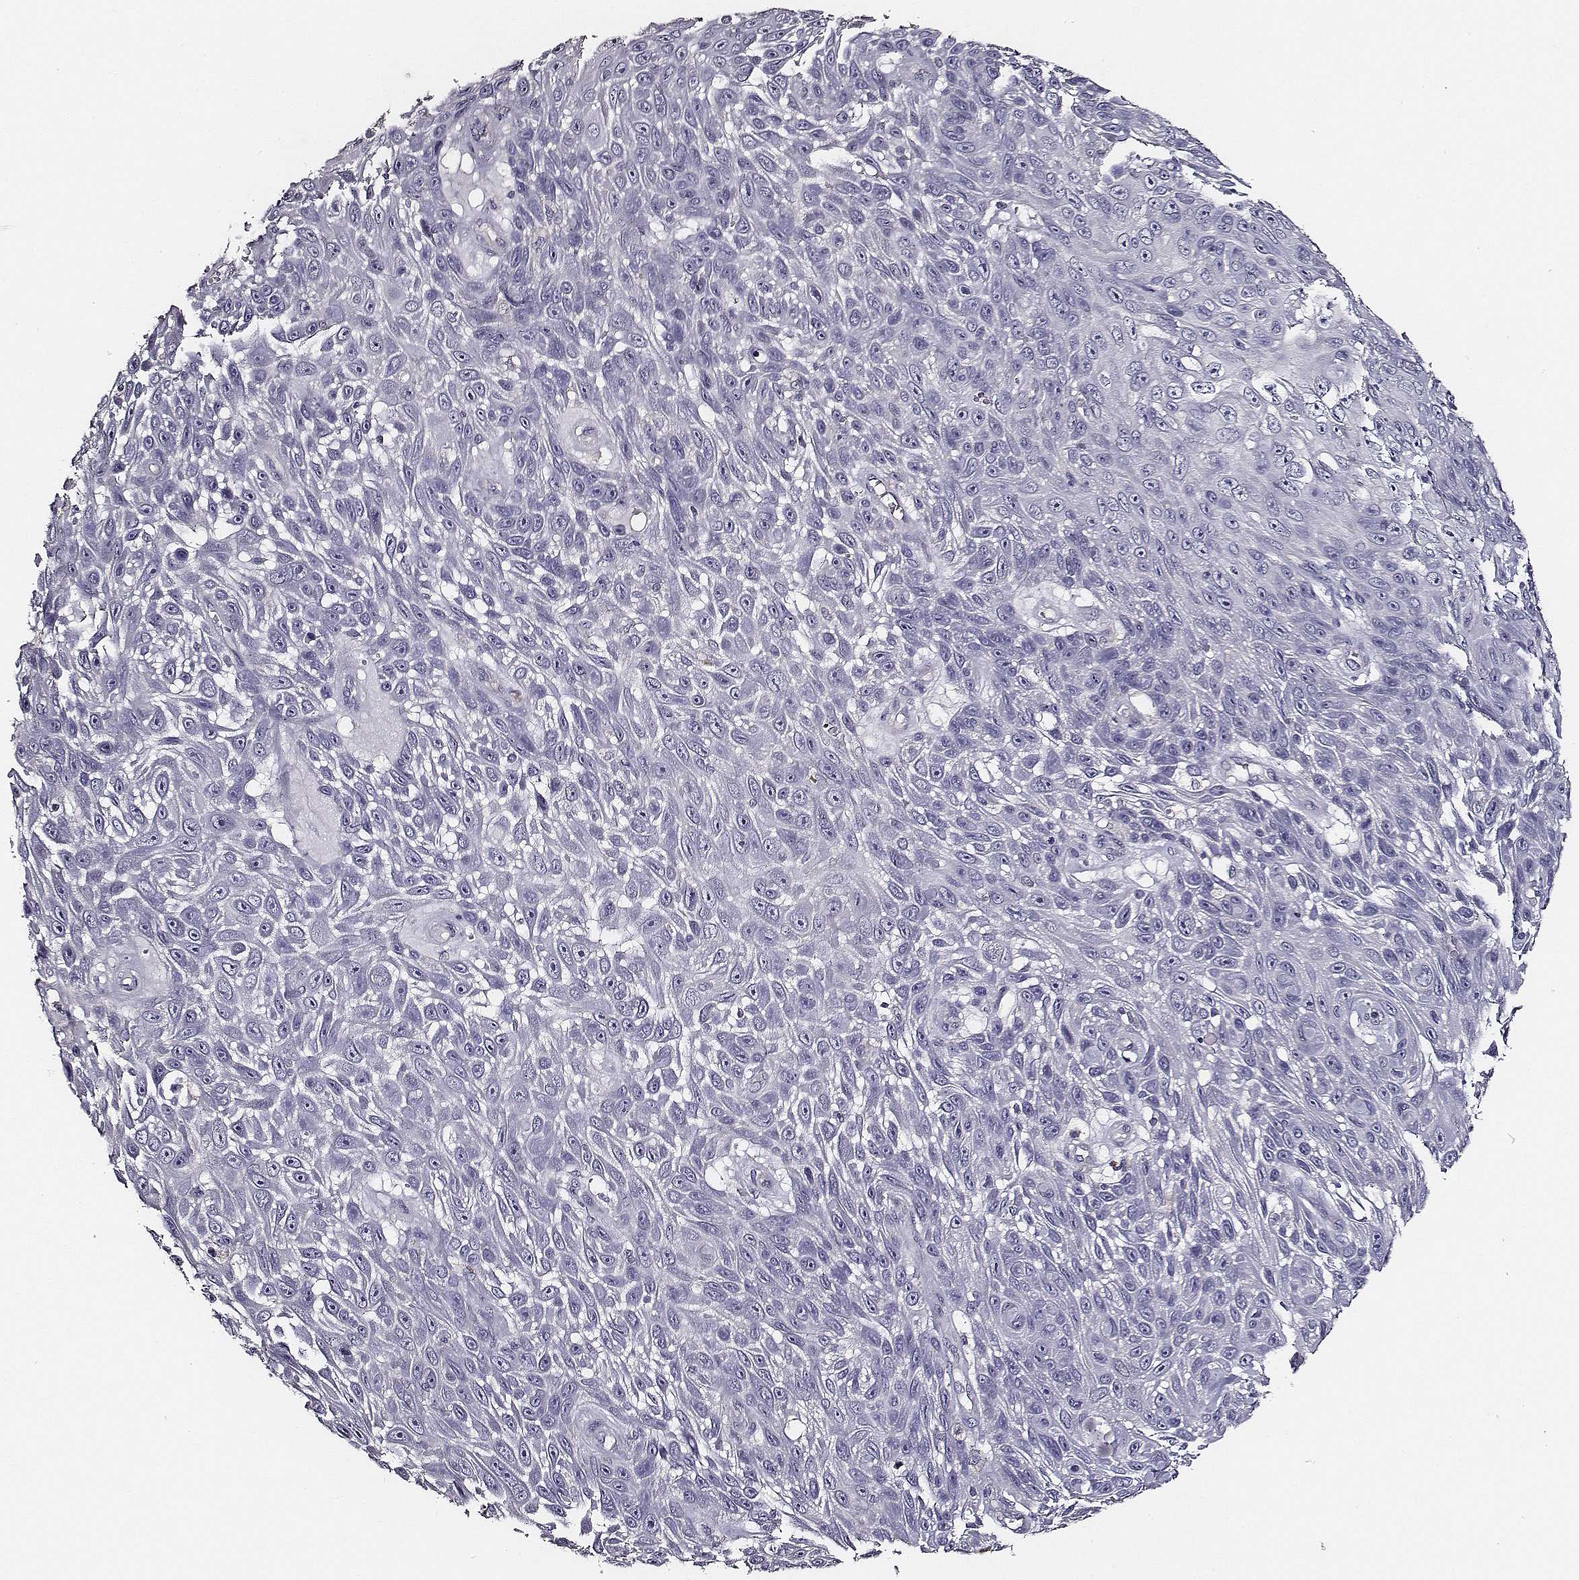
{"staining": {"intensity": "negative", "quantity": "none", "location": "none"}, "tissue": "skin cancer", "cell_type": "Tumor cells", "image_type": "cancer", "snomed": [{"axis": "morphology", "description": "Squamous cell carcinoma, NOS"}, {"axis": "topography", "description": "Skin"}], "caption": "This micrograph is of skin cancer (squamous cell carcinoma) stained with IHC to label a protein in brown with the nuclei are counter-stained blue. There is no staining in tumor cells.", "gene": "AADAT", "patient": {"sex": "male", "age": 82}}